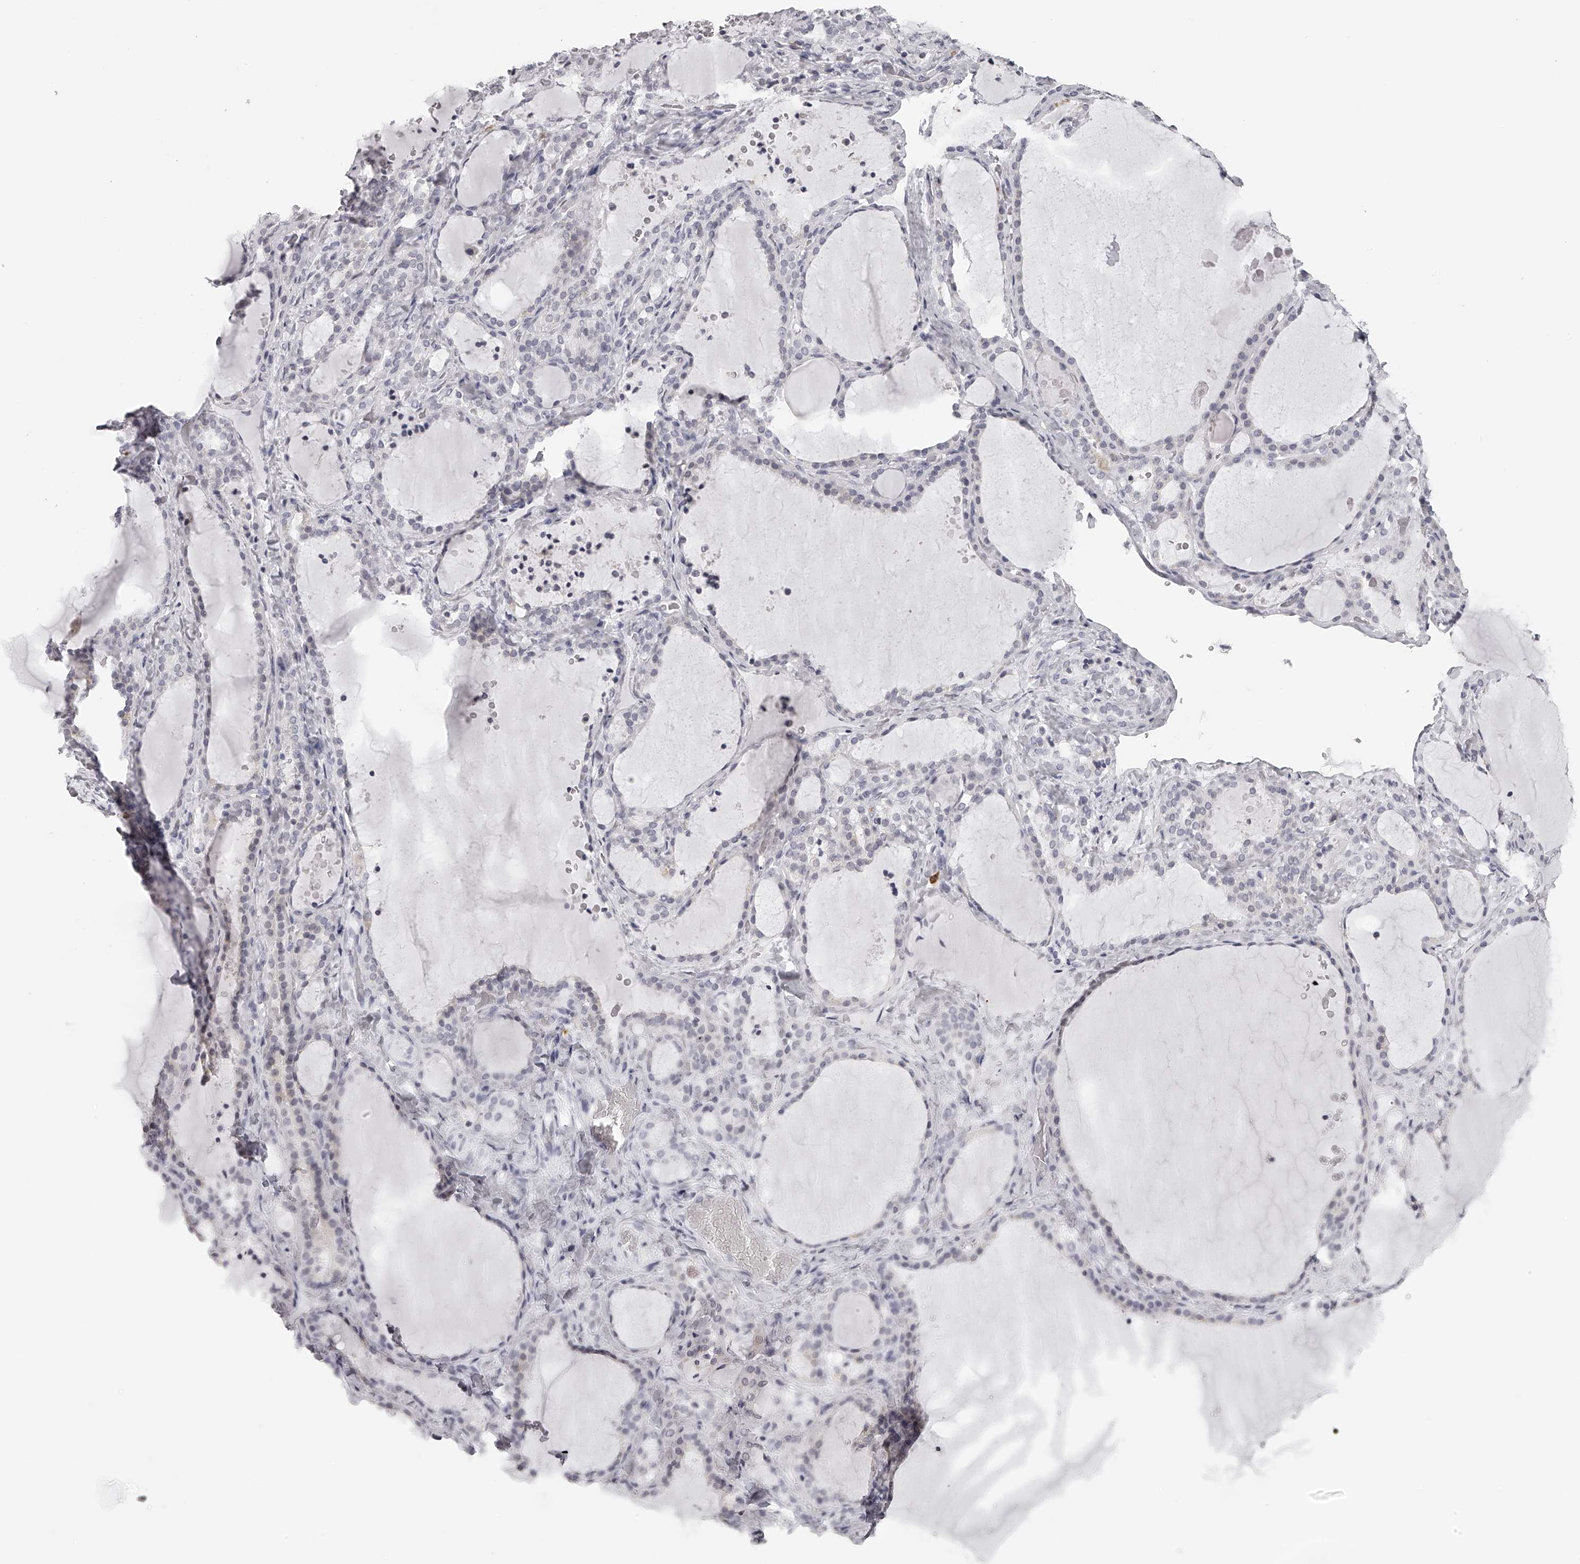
{"staining": {"intensity": "negative", "quantity": "none", "location": "none"}, "tissue": "thyroid gland", "cell_type": "Glandular cells", "image_type": "normal", "snomed": [{"axis": "morphology", "description": "Normal tissue, NOS"}, {"axis": "topography", "description": "Thyroid gland"}], "caption": "This image is of normal thyroid gland stained with IHC to label a protein in brown with the nuclei are counter-stained blue. There is no positivity in glandular cells.", "gene": "SEC11C", "patient": {"sex": "female", "age": 22}}